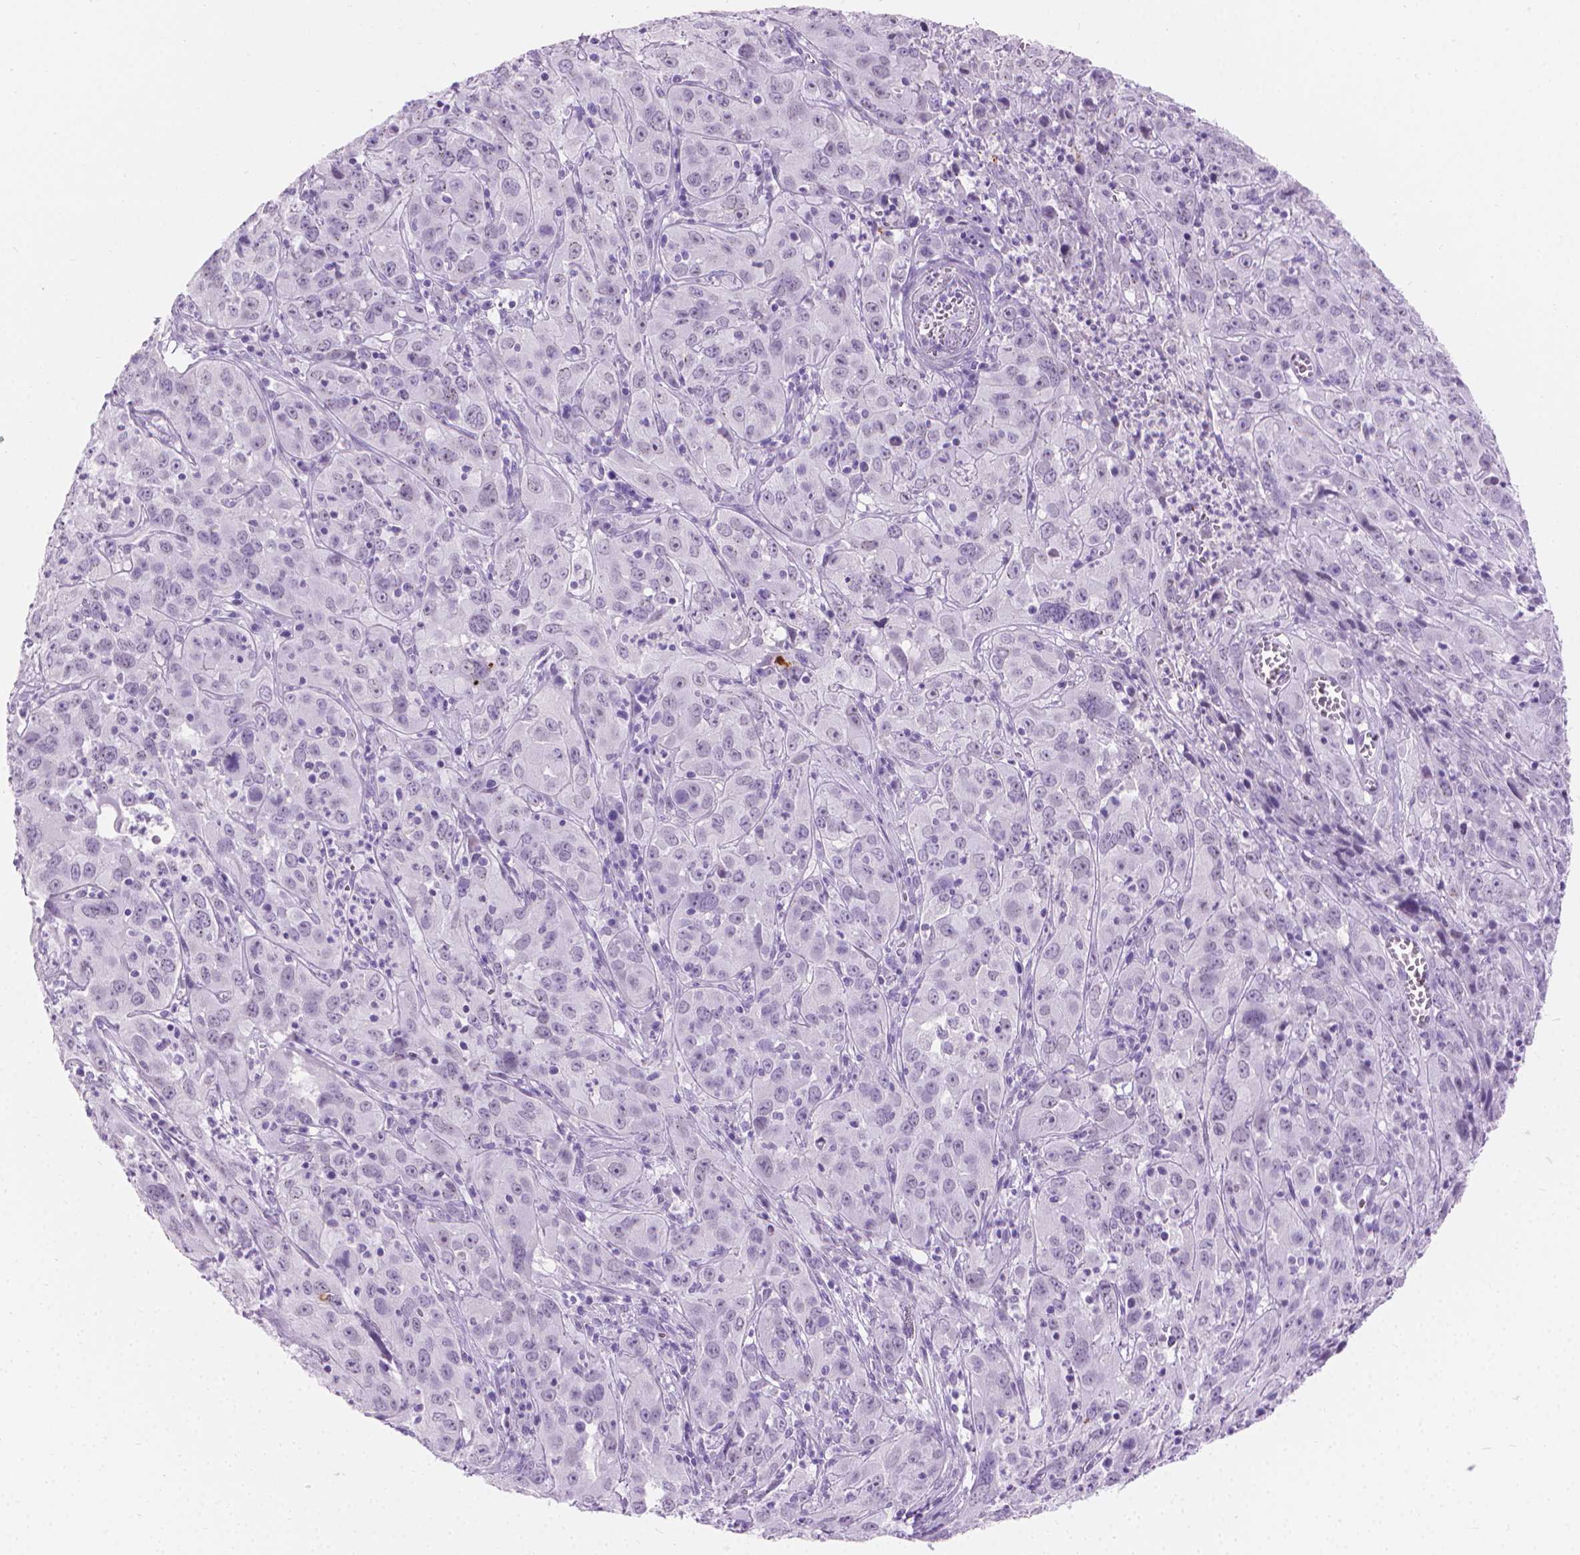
{"staining": {"intensity": "negative", "quantity": "none", "location": "none"}, "tissue": "cervical cancer", "cell_type": "Tumor cells", "image_type": "cancer", "snomed": [{"axis": "morphology", "description": "Squamous cell carcinoma, NOS"}, {"axis": "topography", "description": "Cervix"}], "caption": "This histopathology image is of squamous cell carcinoma (cervical) stained with immunohistochemistry (IHC) to label a protein in brown with the nuclei are counter-stained blue. There is no positivity in tumor cells. The staining was performed using DAB (3,3'-diaminobenzidine) to visualize the protein expression in brown, while the nuclei were stained in blue with hematoxylin (Magnification: 20x).", "gene": "CFAP52", "patient": {"sex": "female", "age": 32}}